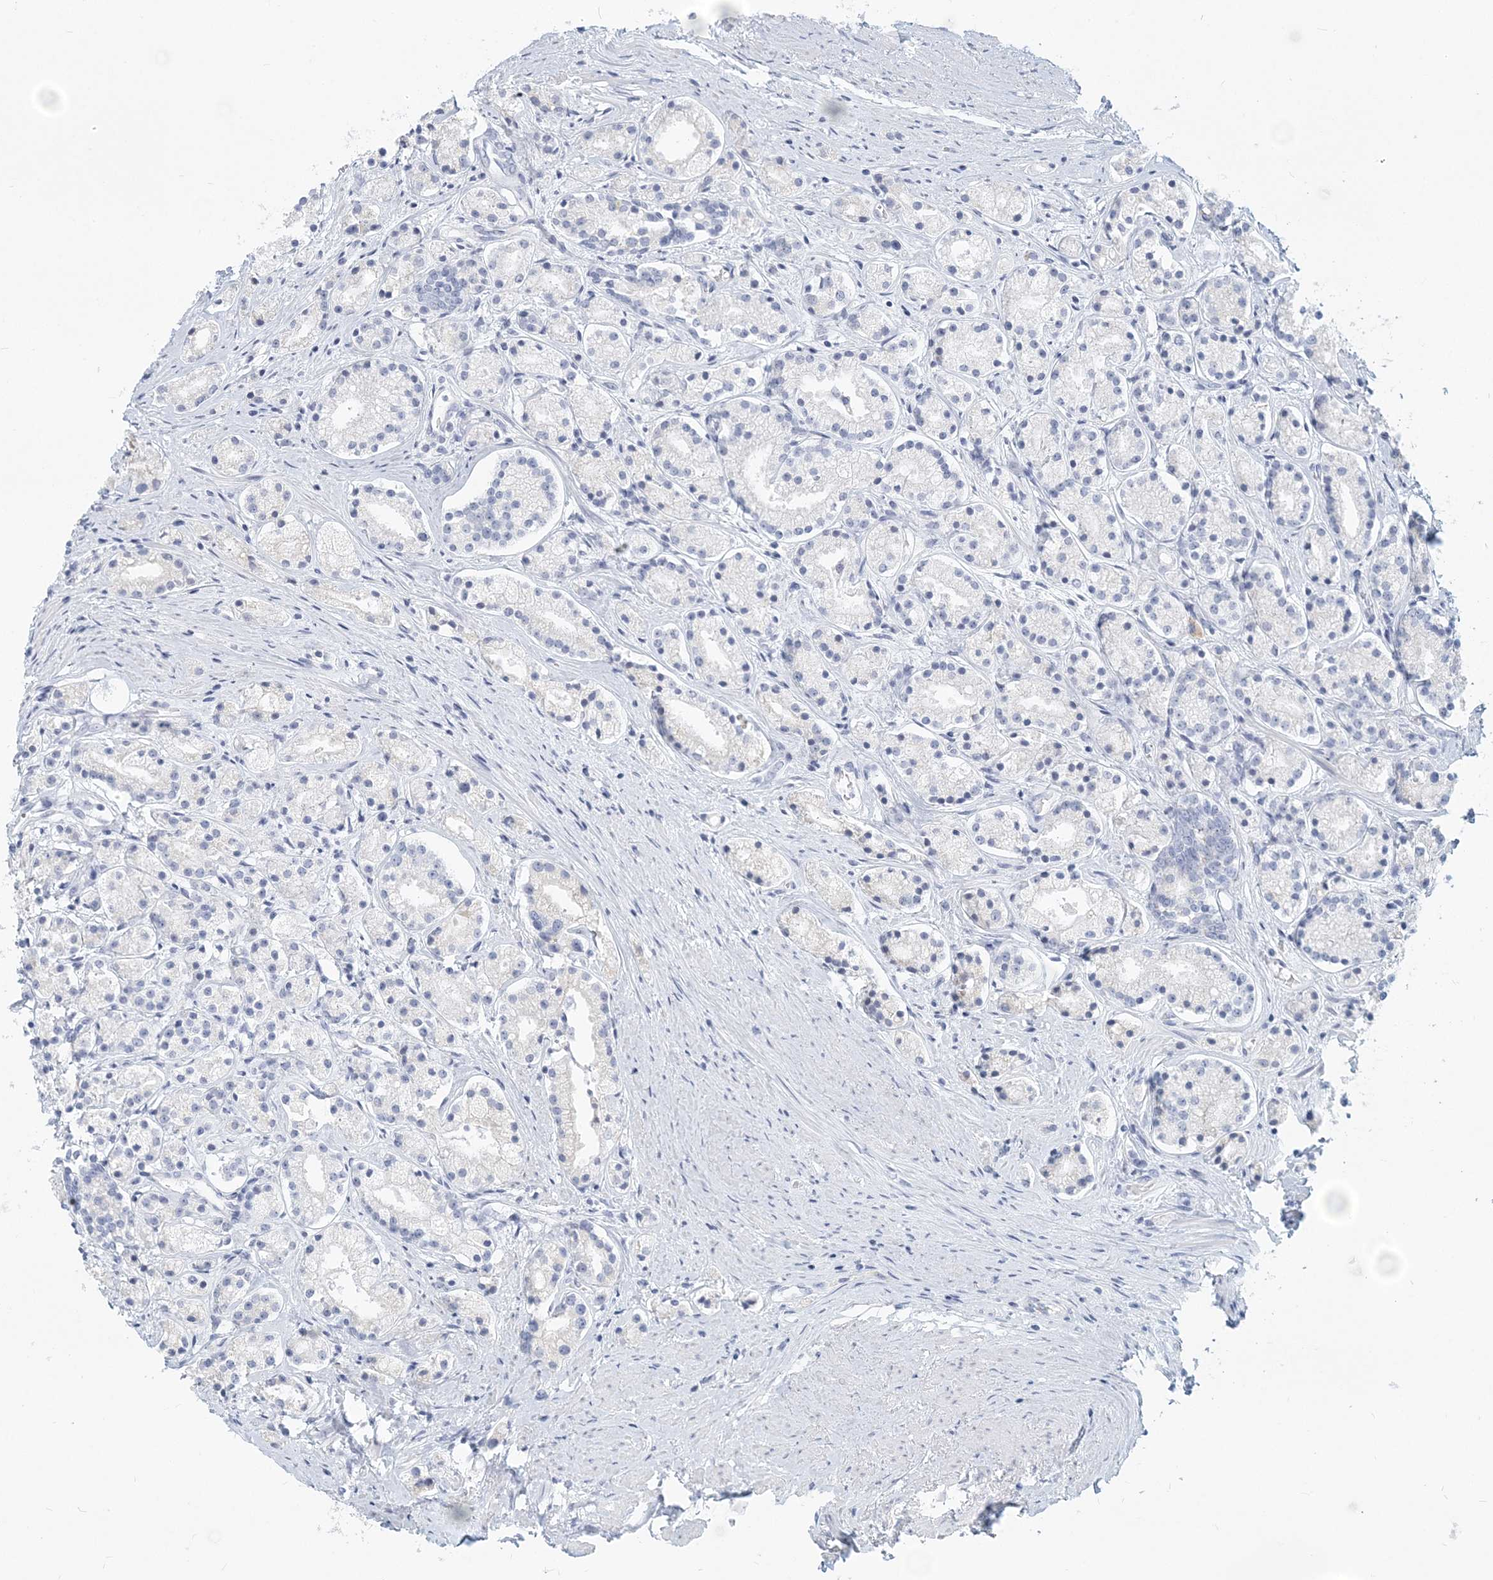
{"staining": {"intensity": "negative", "quantity": "none", "location": "none"}, "tissue": "prostate cancer", "cell_type": "Tumor cells", "image_type": "cancer", "snomed": [{"axis": "morphology", "description": "Adenocarcinoma, High grade"}, {"axis": "topography", "description": "Prostate"}], "caption": "Immunohistochemistry (IHC) of adenocarcinoma (high-grade) (prostate) displays no expression in tumor cells.", "gene": "CSN1S1", "patient": {"sex": "male", "age": 69}}